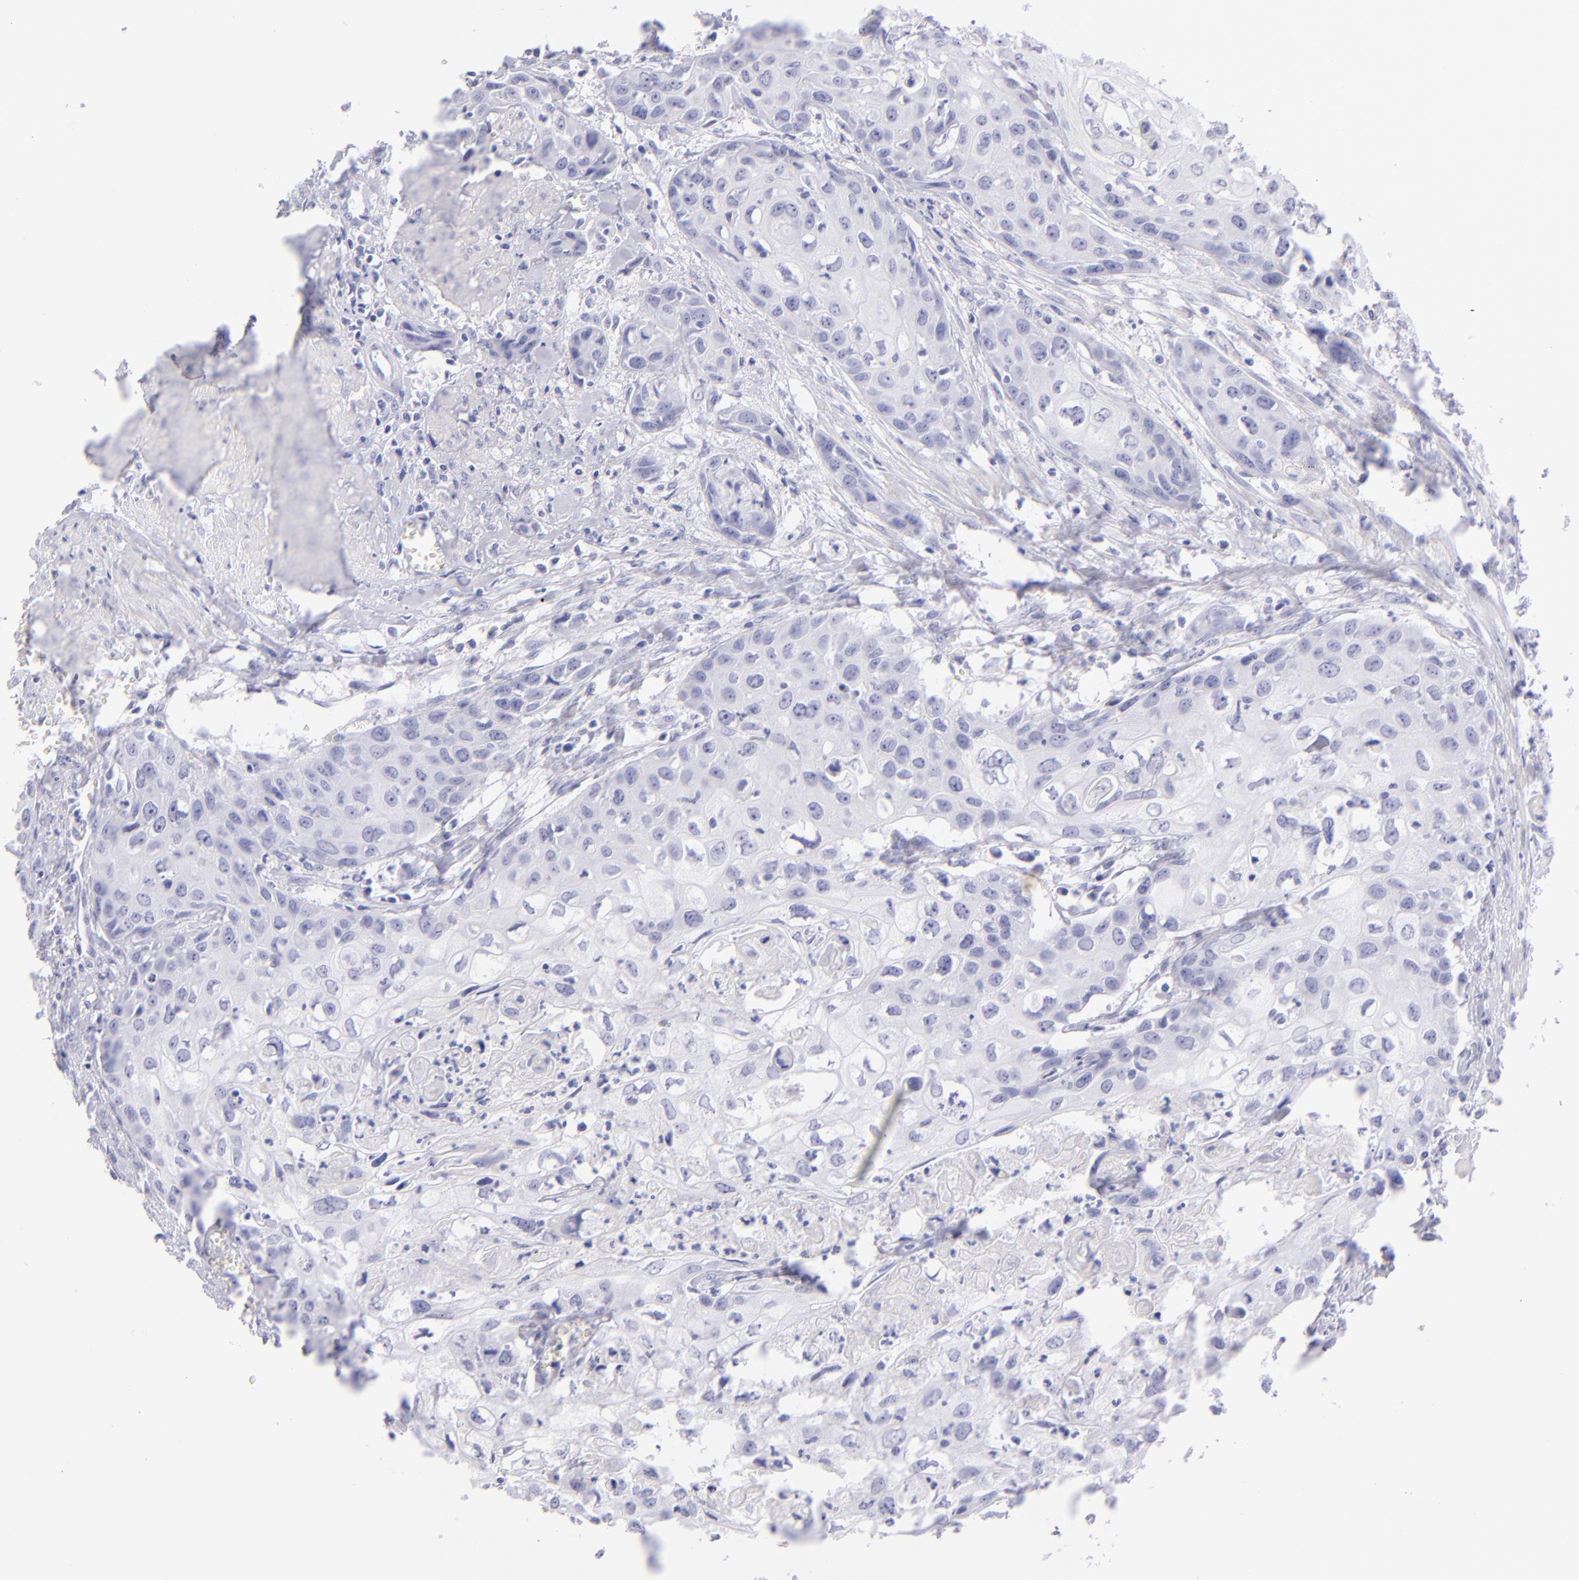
{"staining": {"intensity": "negative", "quantity": "none", "location": "none"}, "tissue": "urothelial cancer", "cell_type": "Tumor cells", "image_type": "cancer", "snomed": [{"axis": "morphology", "description": "Urothelial carcinoma, High grade"}, {"axis": "topography", "description": "Urinary bladder"}], "caption": "This is a micrograph of immunohistochemistry (IHC) staining of urothelial cancer, which shows no positivity in tumor cells.", "gene": "CD72", "patient": {"sex": "male", "age": 54}}